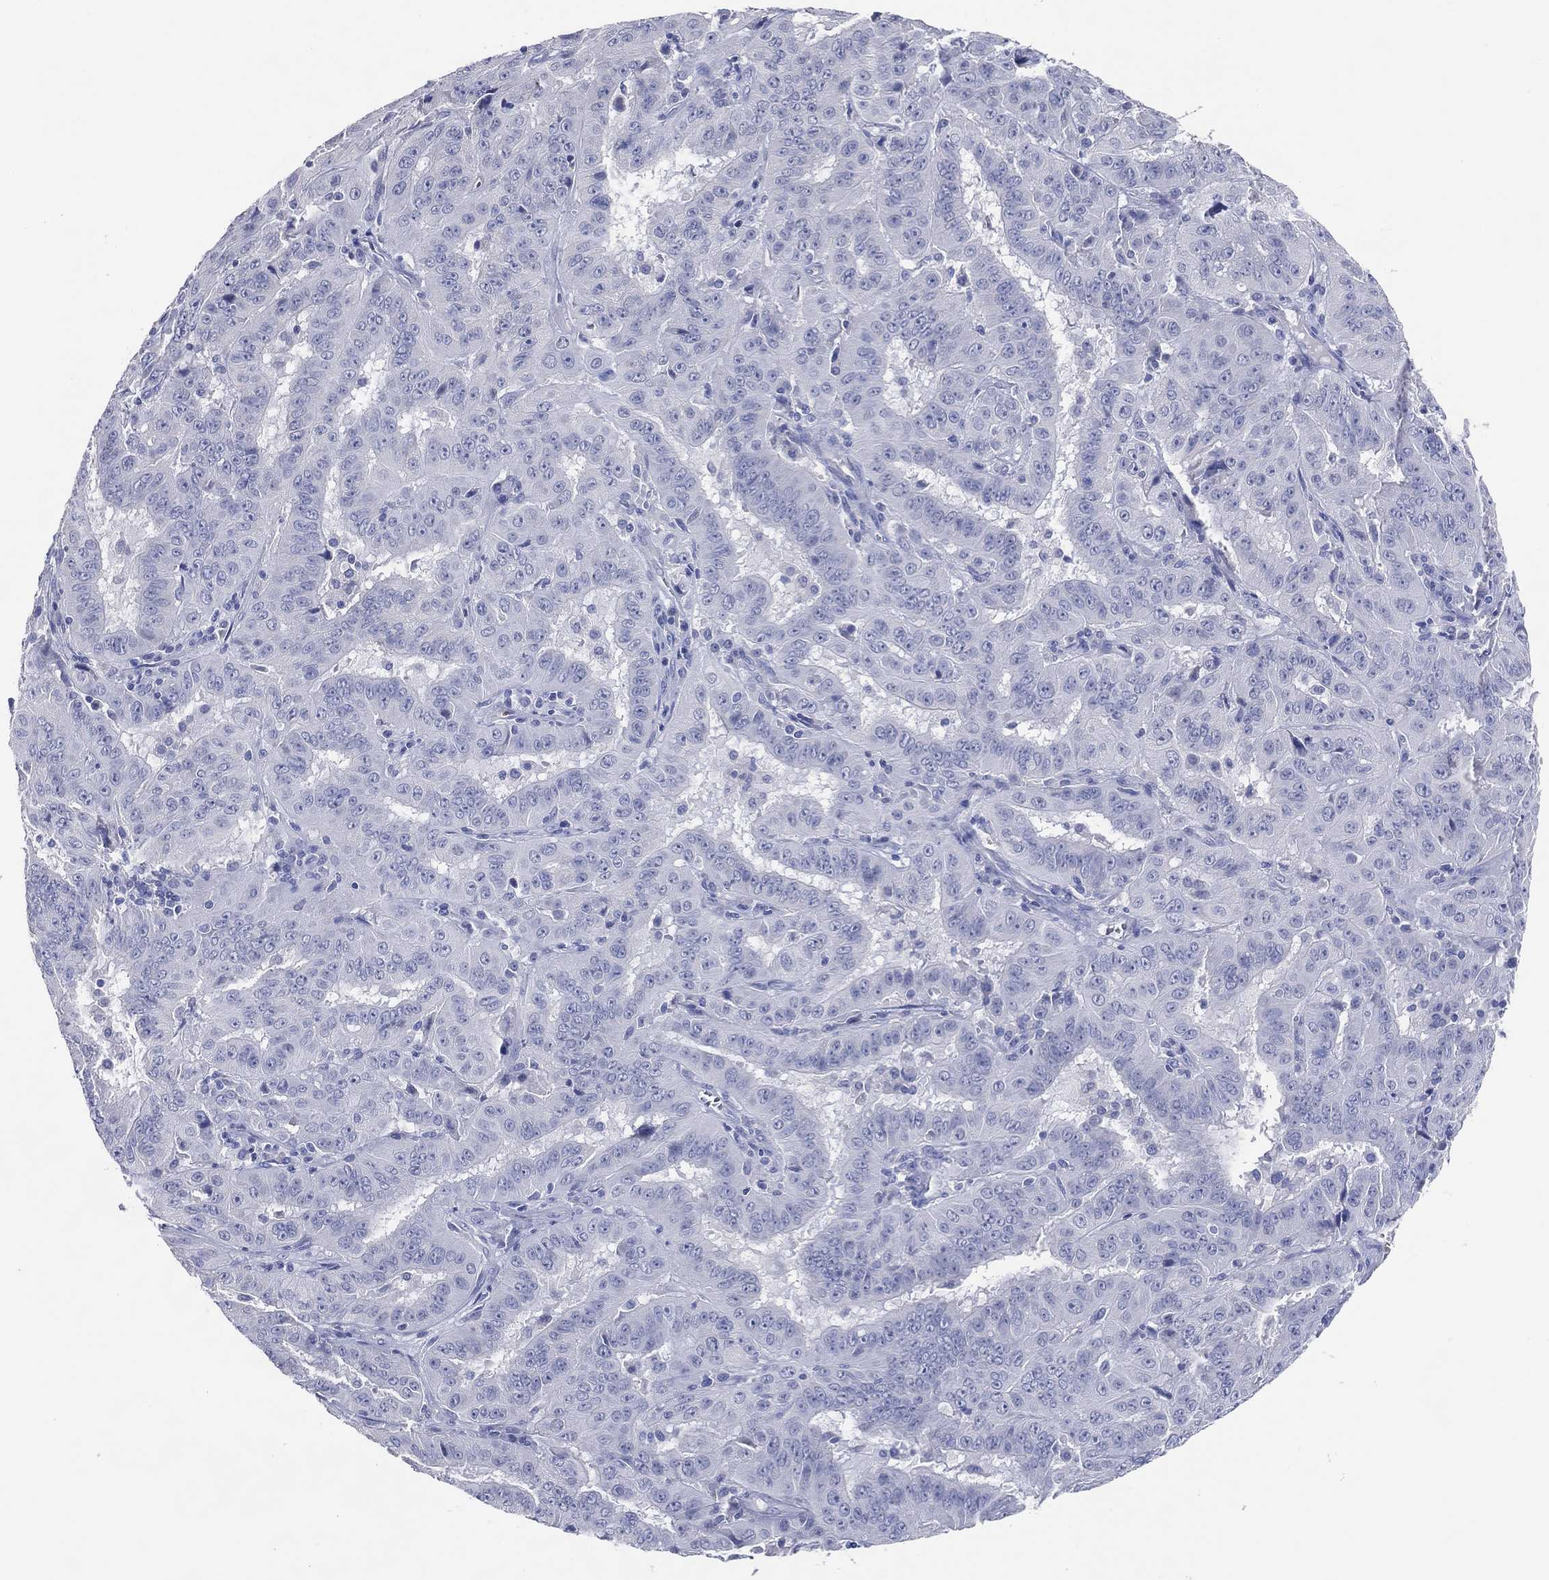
{"staining": {"intensity": "negative", "quantity": "none", "location": "none"}, "tissue": "pancreatic cancer", "cell_type": "Tumor cells", "image_type": "cancer", "snomed": [{"axis": "morphology", "description": "Adenocarcinoma, NOS"}, {"axis": "topography", "description": "Pancreas"}], "caption": "Immunohistochemistry (IHC) of pancreatic cancer demonstrates no expression in tumor cells.", "gene": "DNAH6", "patient": {"sex": "male", "age": 63}}